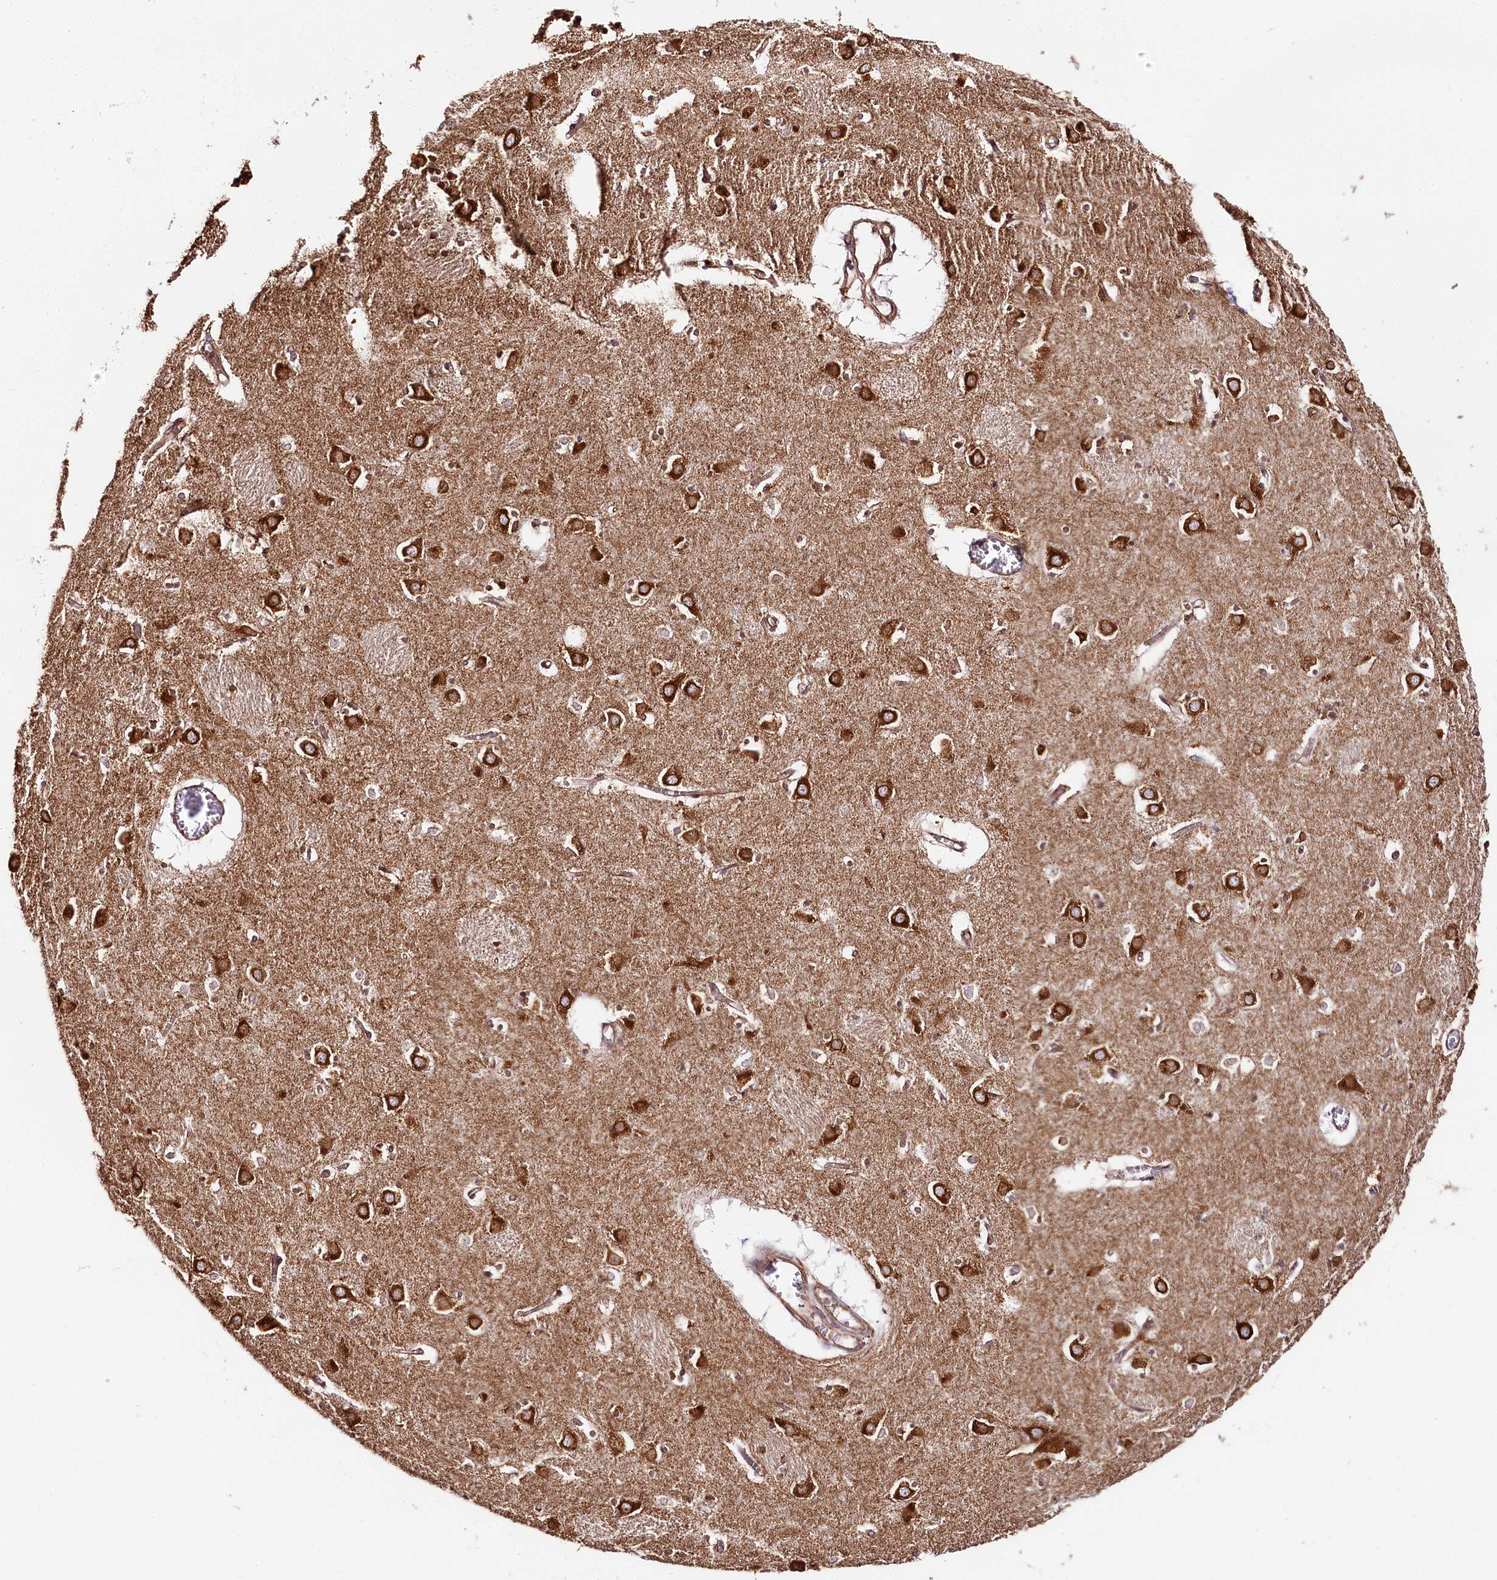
{"staining": {"intensity": "strong", "quantity": "25%-75%", "location": "cytoplasmic/membranous"}, "tissue": "caudate", "cell_type": "Glial cells", "image_type": "normal", "snomed": [{"axis": "morphology", "description": "Normal tissue, NOS"}, {"axis": "topography", "description": "Lateral ventricle wall"}], "caption": "Immunohistochemical staining of unremarkable caudate exhibits 25%-75% levels of strong cytoplasmic/membranous protein staining in approximately 25%-75% of glial cells. (DAB (3,3'-diaminobenzidine) = brown stain, brightfield microscopy at high magnification).", "gene": "CNPY2", "patient": {"sex": "male", "age": 70}}